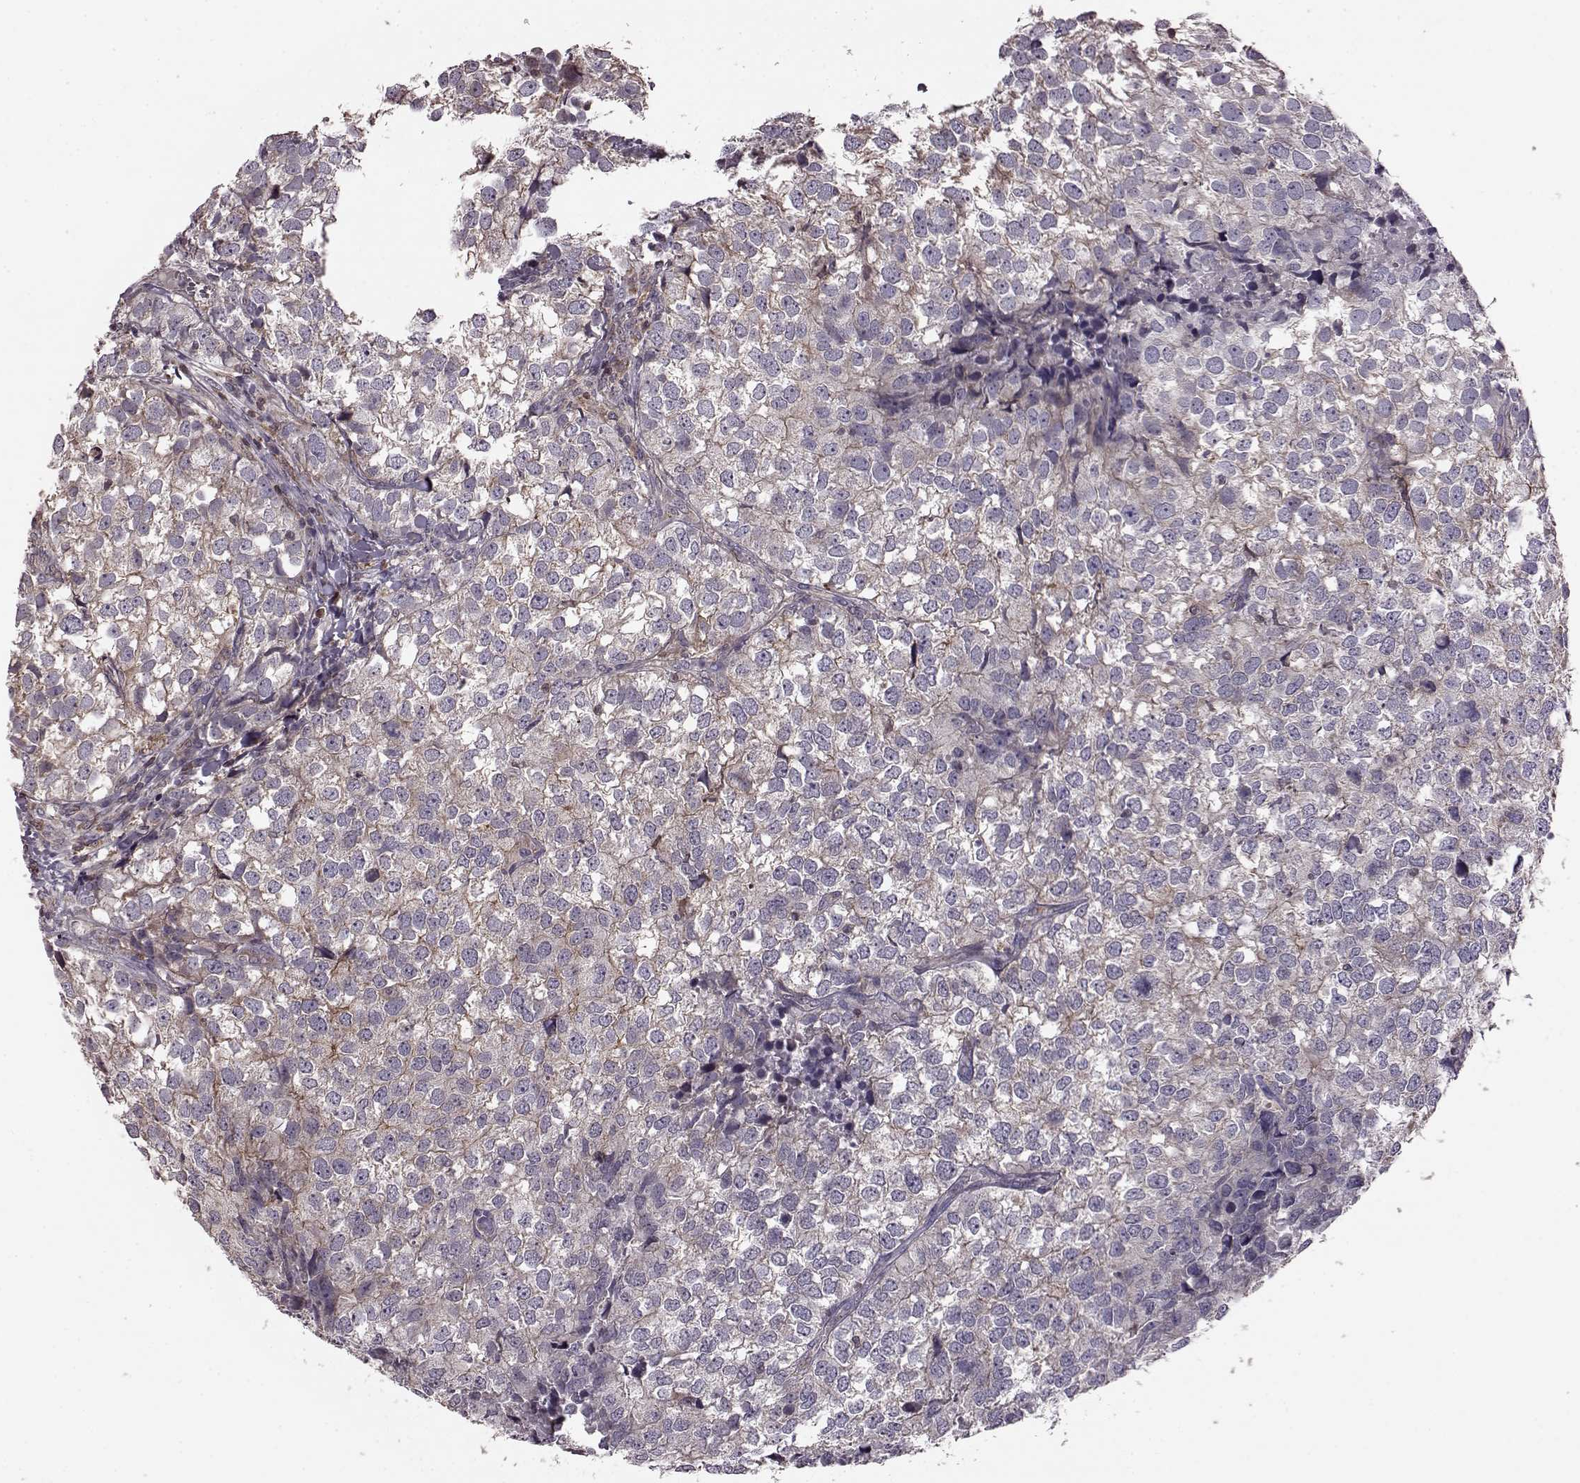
{"staining": {"intensity": "negative", "quantity": "none", "location": "none"}, "tissue": "breast cancer", "cell_type": "Tumor cells", "image_type": "cancer", "snomed": [{"axis": "morphology", "description": "Duct carcinoma"}, {"axis": "topography", "description": "Breast"}], "caption": "An image of human intraductal carcinoma (breast) is negative for staining in tumor cells.", "gene": "CDC42SE1", "patient": {"sex": "female", "age": 30}}